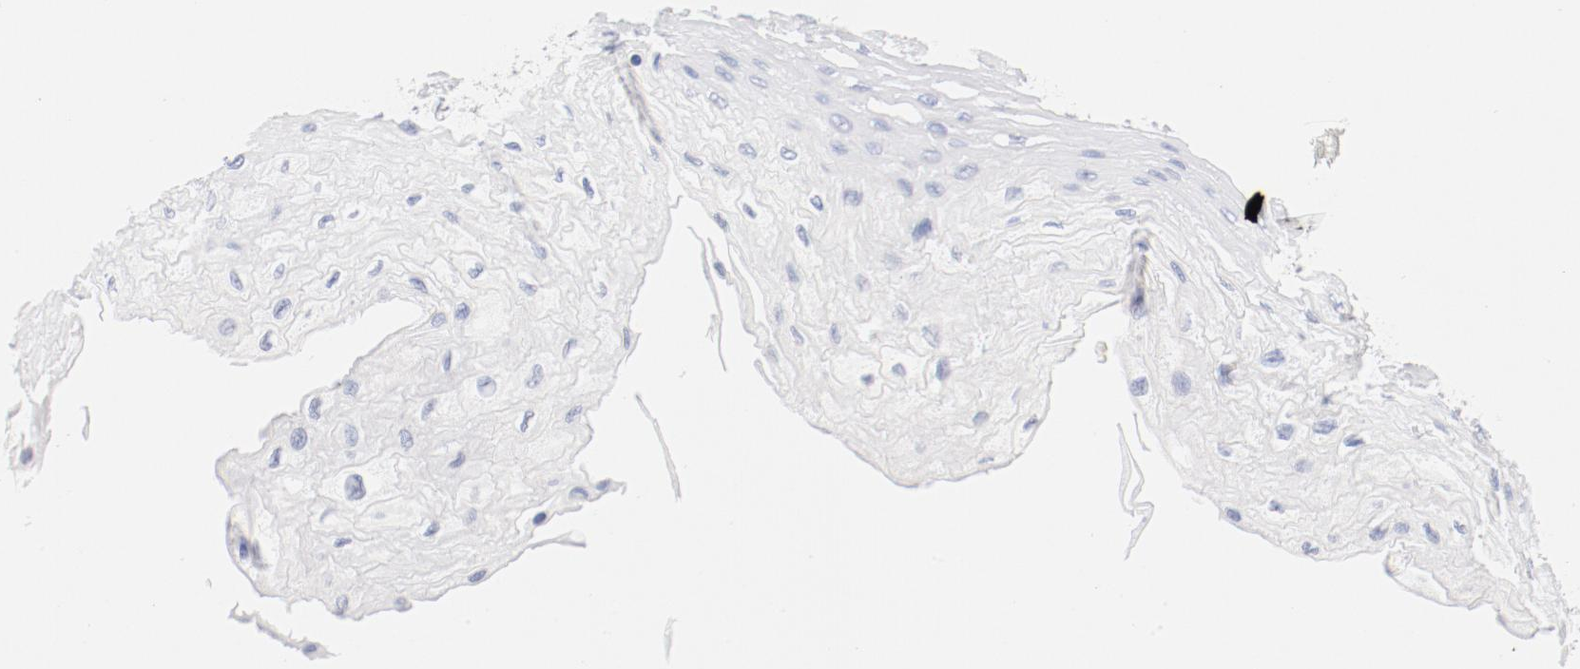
{"staining": {"intensity": "negative", "quantity": "none", "location": "none"}, "tissue": "esophagus", "cell_type": "Squamous epithelial cells", "image_type": "normal", "snomed": [{"axis": "morphology", "description": "Normal tissue, NOS"}, {"axis": "topography", "description": "Esophagus"}], "caption": "The image reveals no staining of squamous epithelial cells in unremarkable esophagus. (DAB (3,3'-diaminobenzidine) immunohistochemistry visualized using brightfield microscopy, high magnification).", "gene": "HOMER1", "patient": {"sex": "female", "age": 72}}